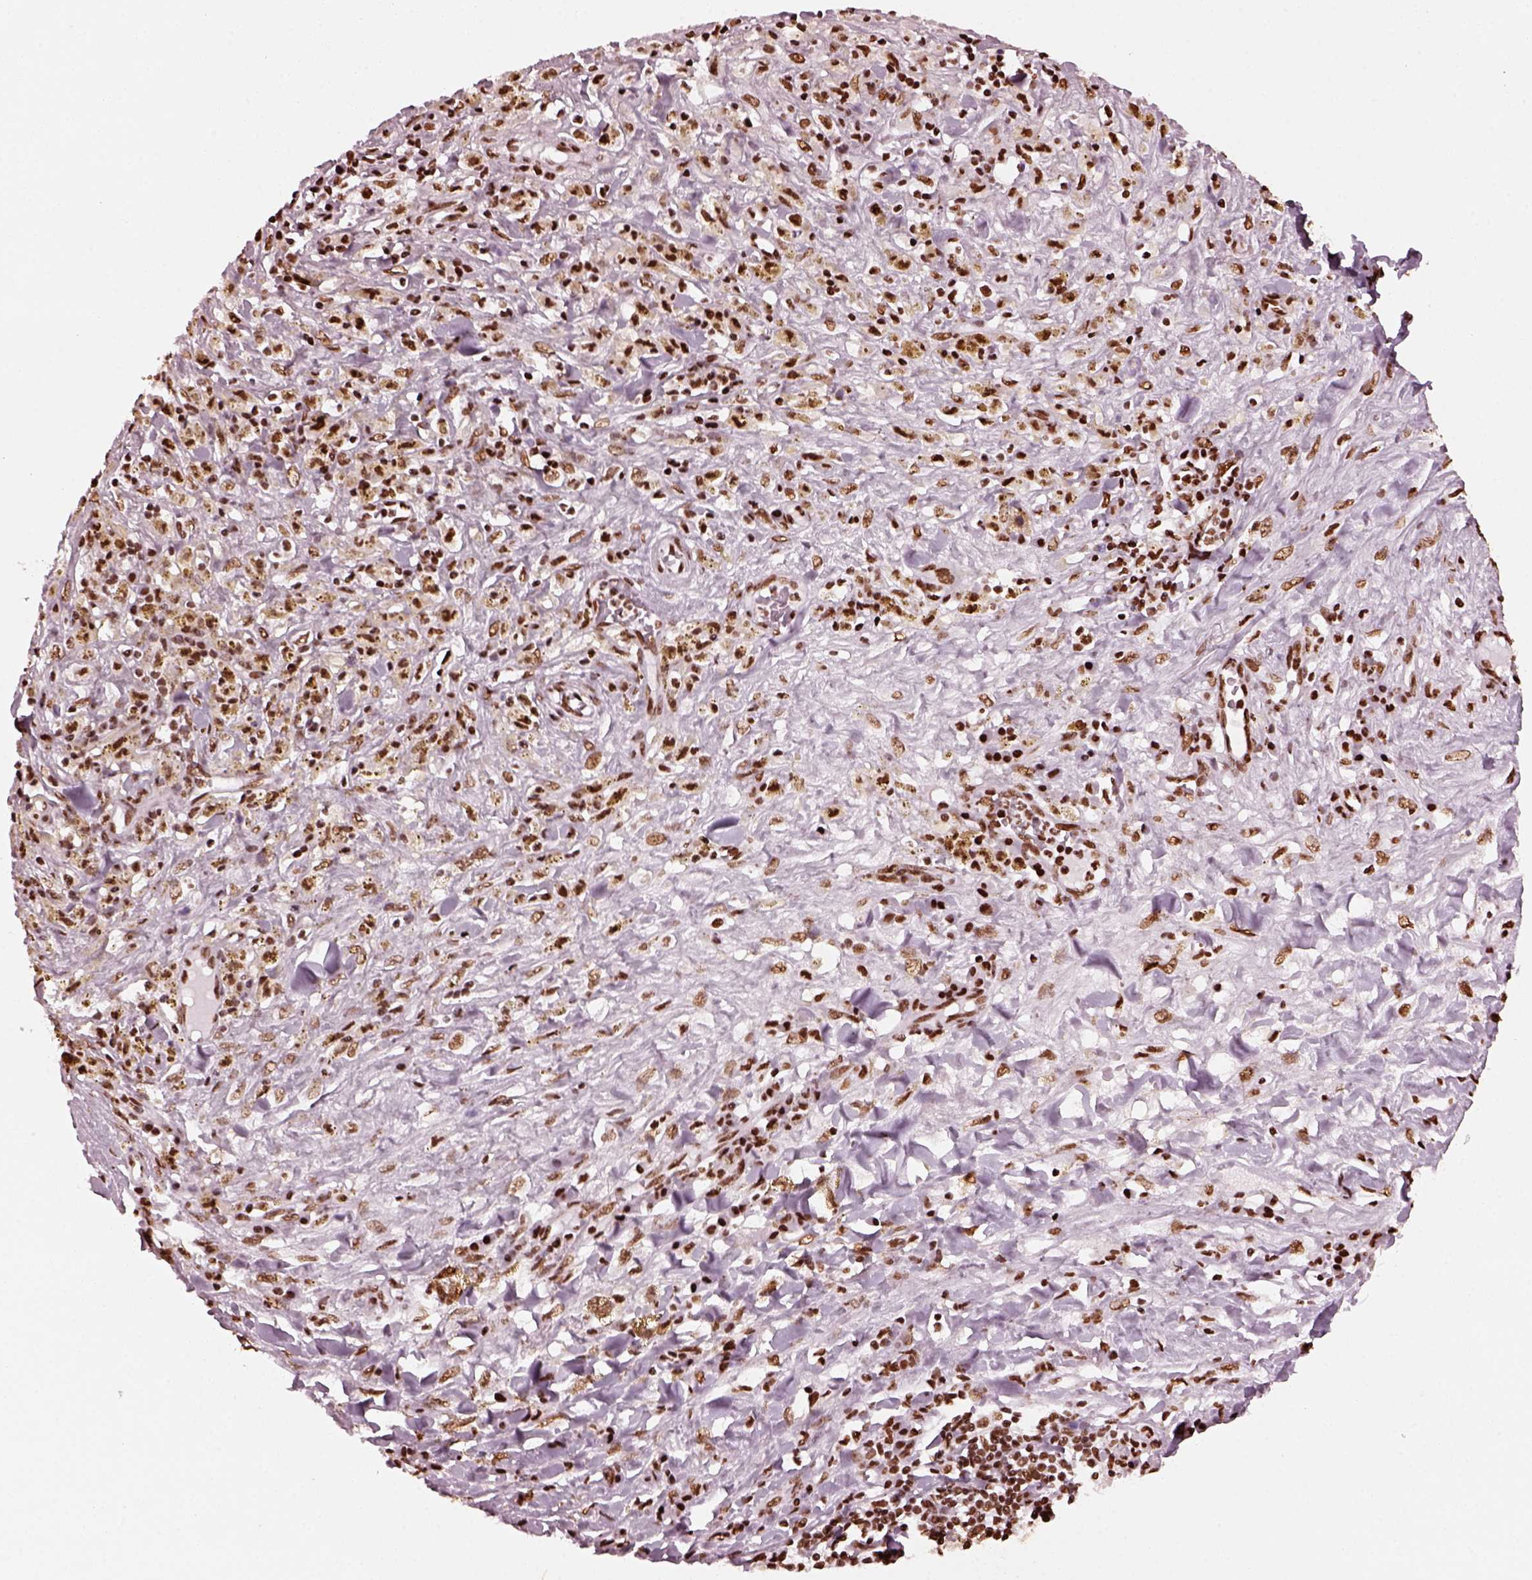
{"staining": {"intensity": "strong", "quantity": ">75%", "location": "nuclear"}, "tissue": "melanoma", "cell_type": "Tumor cells", "image_type": "cancer", "snomed": [{"axis": "morphology", "description": "Malignant melanoma, NOS"}, {"axis": "topography", "description": "Skin"}], "caption": "There is high levels of strong nuclear expression in tumor cells of malignant melanoma, as demonstrated by immunohistochemical staining (brown color).", "gene": "CBFA2T3", "patient": {"sex": "female", "age": 91}}